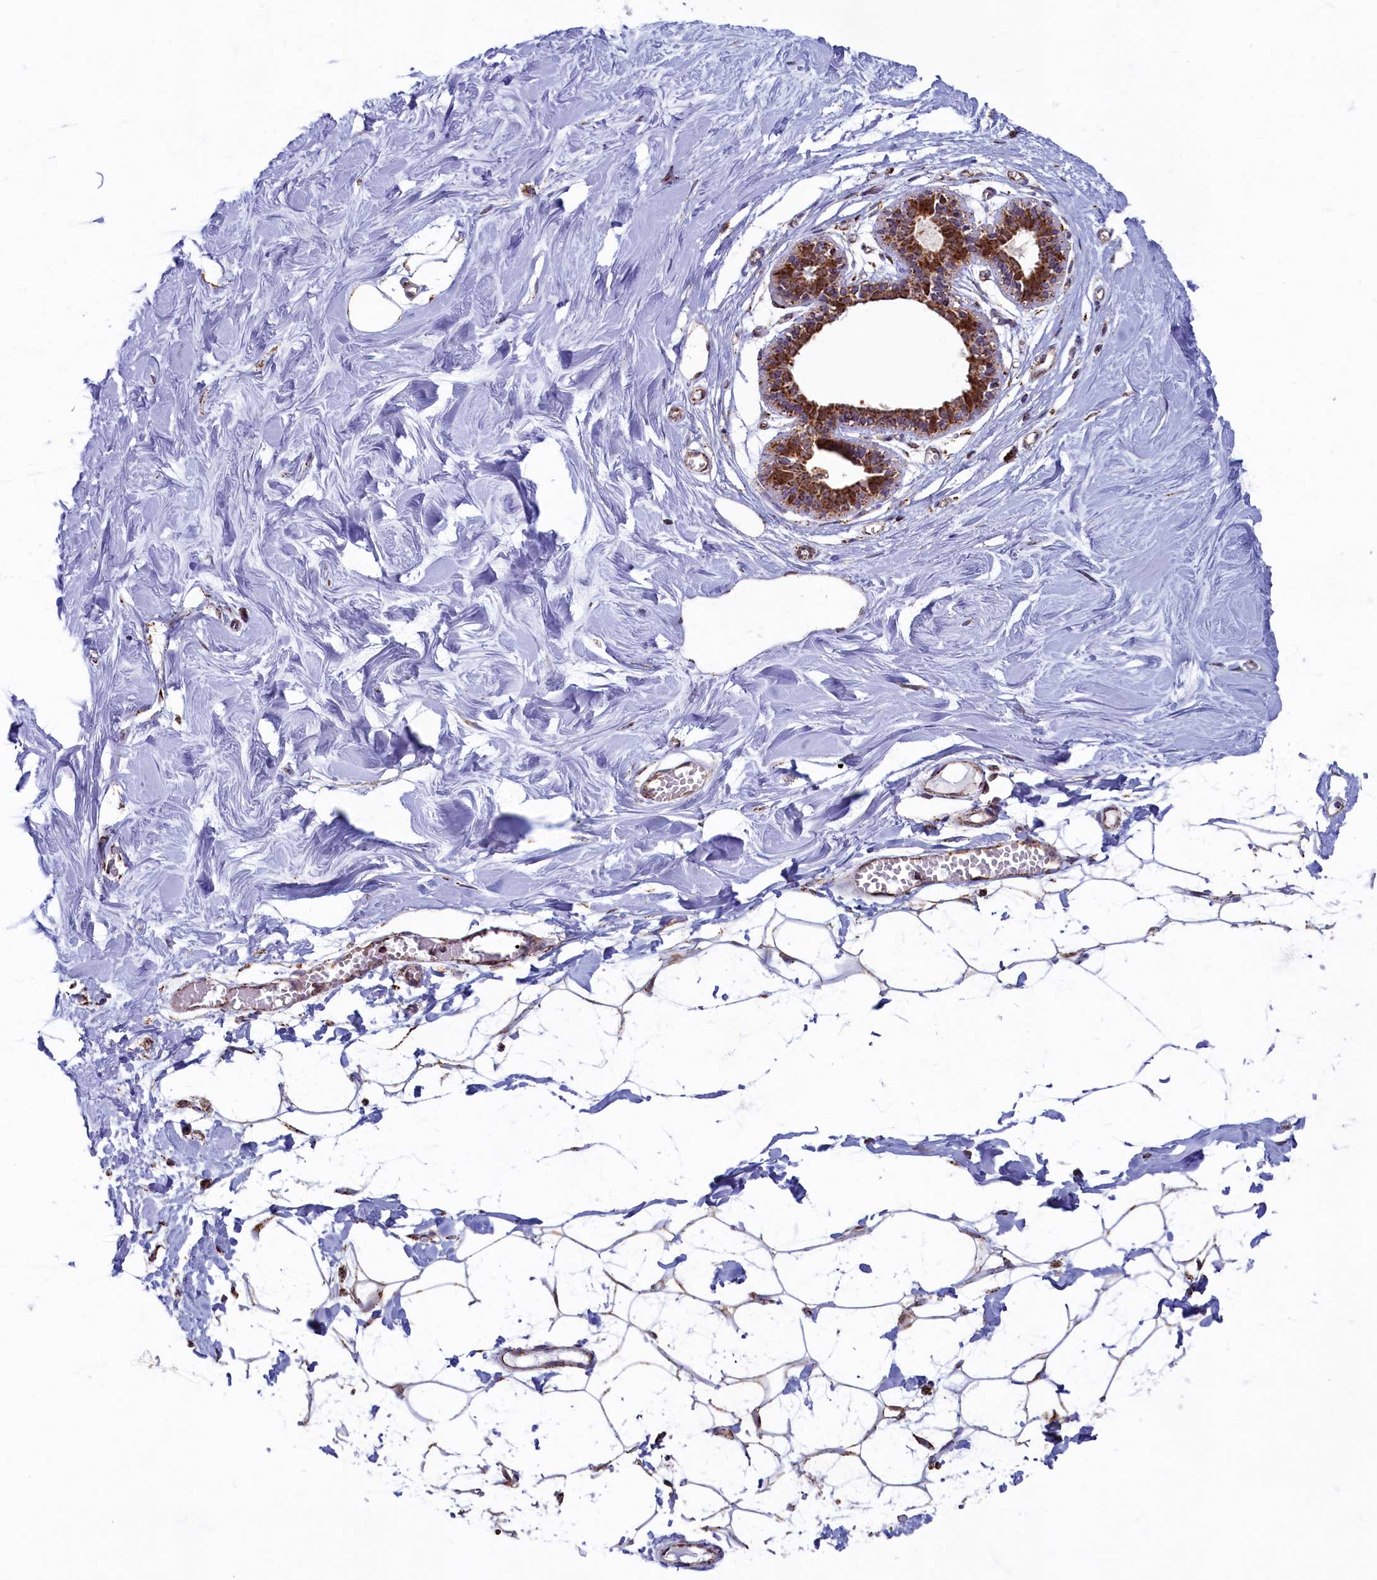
{"staining": {"intensity": "strong", "quantity": ">75%", "location": "cytoplasmic/membranous"}, "tissue": "breast", "cell_type": "Adipocytes", "image_type": "normal", "snomed": [{"axis": "morphology", "description": "Normal tissue, NOS"}, {"axis": "topography", "description": "Breast"}], "caption": "Benign breast reveals strong cytoplasmic/membranous positivity in approximately >75% of adipocytes.", "gene": "SPR", "patient": {"sex": "female", "age": 27}}